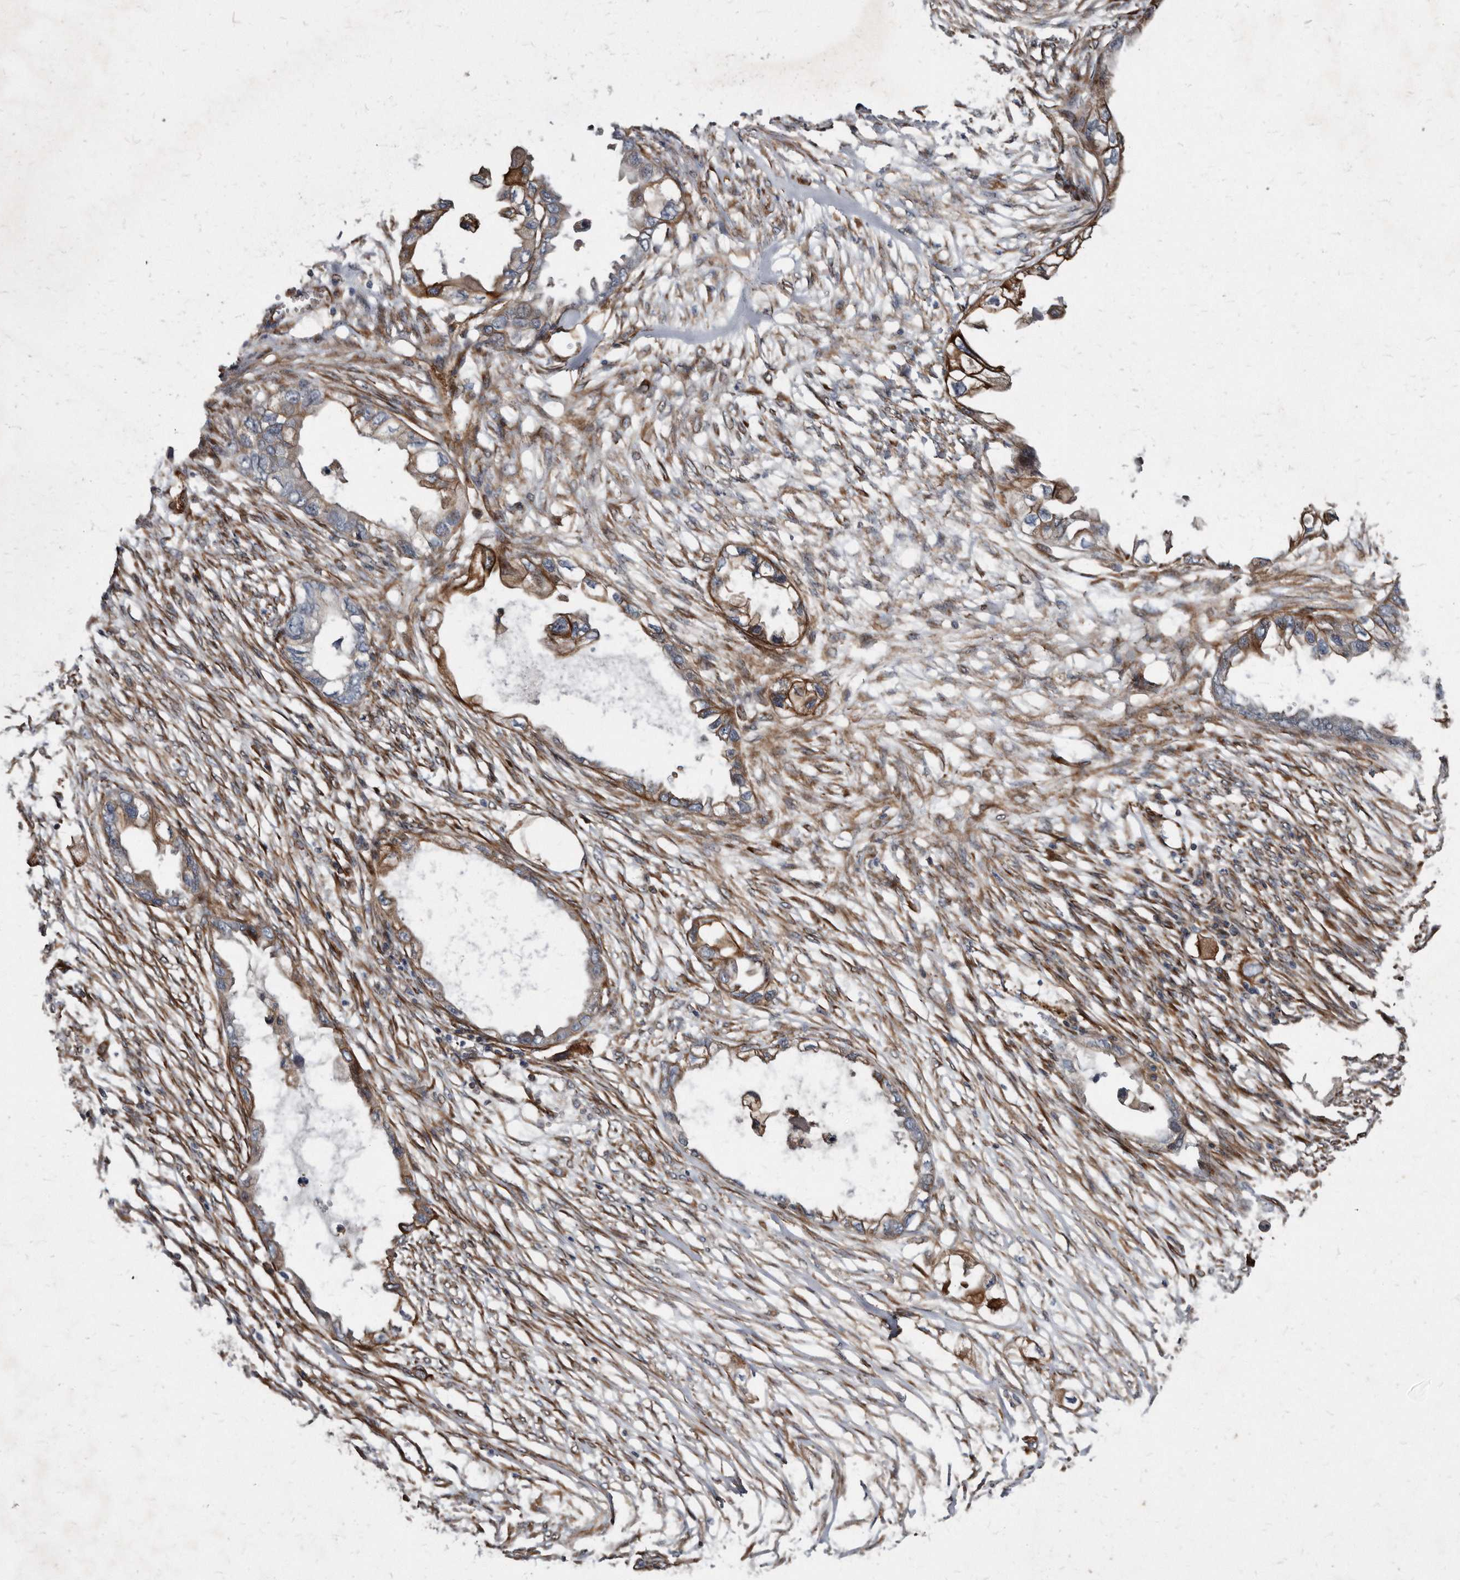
{"staining": {"intensity": "strong", "quantity": "<25%", "location": "cytoplasmic/membranous"}, "tissue": "endometrial cancer", "cell_type": "Tumor cells", "image_type": "cancer", "snomed": [{"axis": "morphology", "description": "Adenocarcinoma, NOS"}, {"axis": "morphology", "description": "Adenocarcinoma, metastatic, NOS"}, {"axis": "topography", "description": "Adipose tissue"}, {"axis": "topography", "description": "Endometrium"}], "caption": "Tumor cells reveal medium levels of strong cytoplasmic/membranous staining in approximately <25% of cells in human endometrial cancer (metastatic adenocarcinoma).", "gene": "KCTD20", "patient": {"sex": "female", "age": 67}}